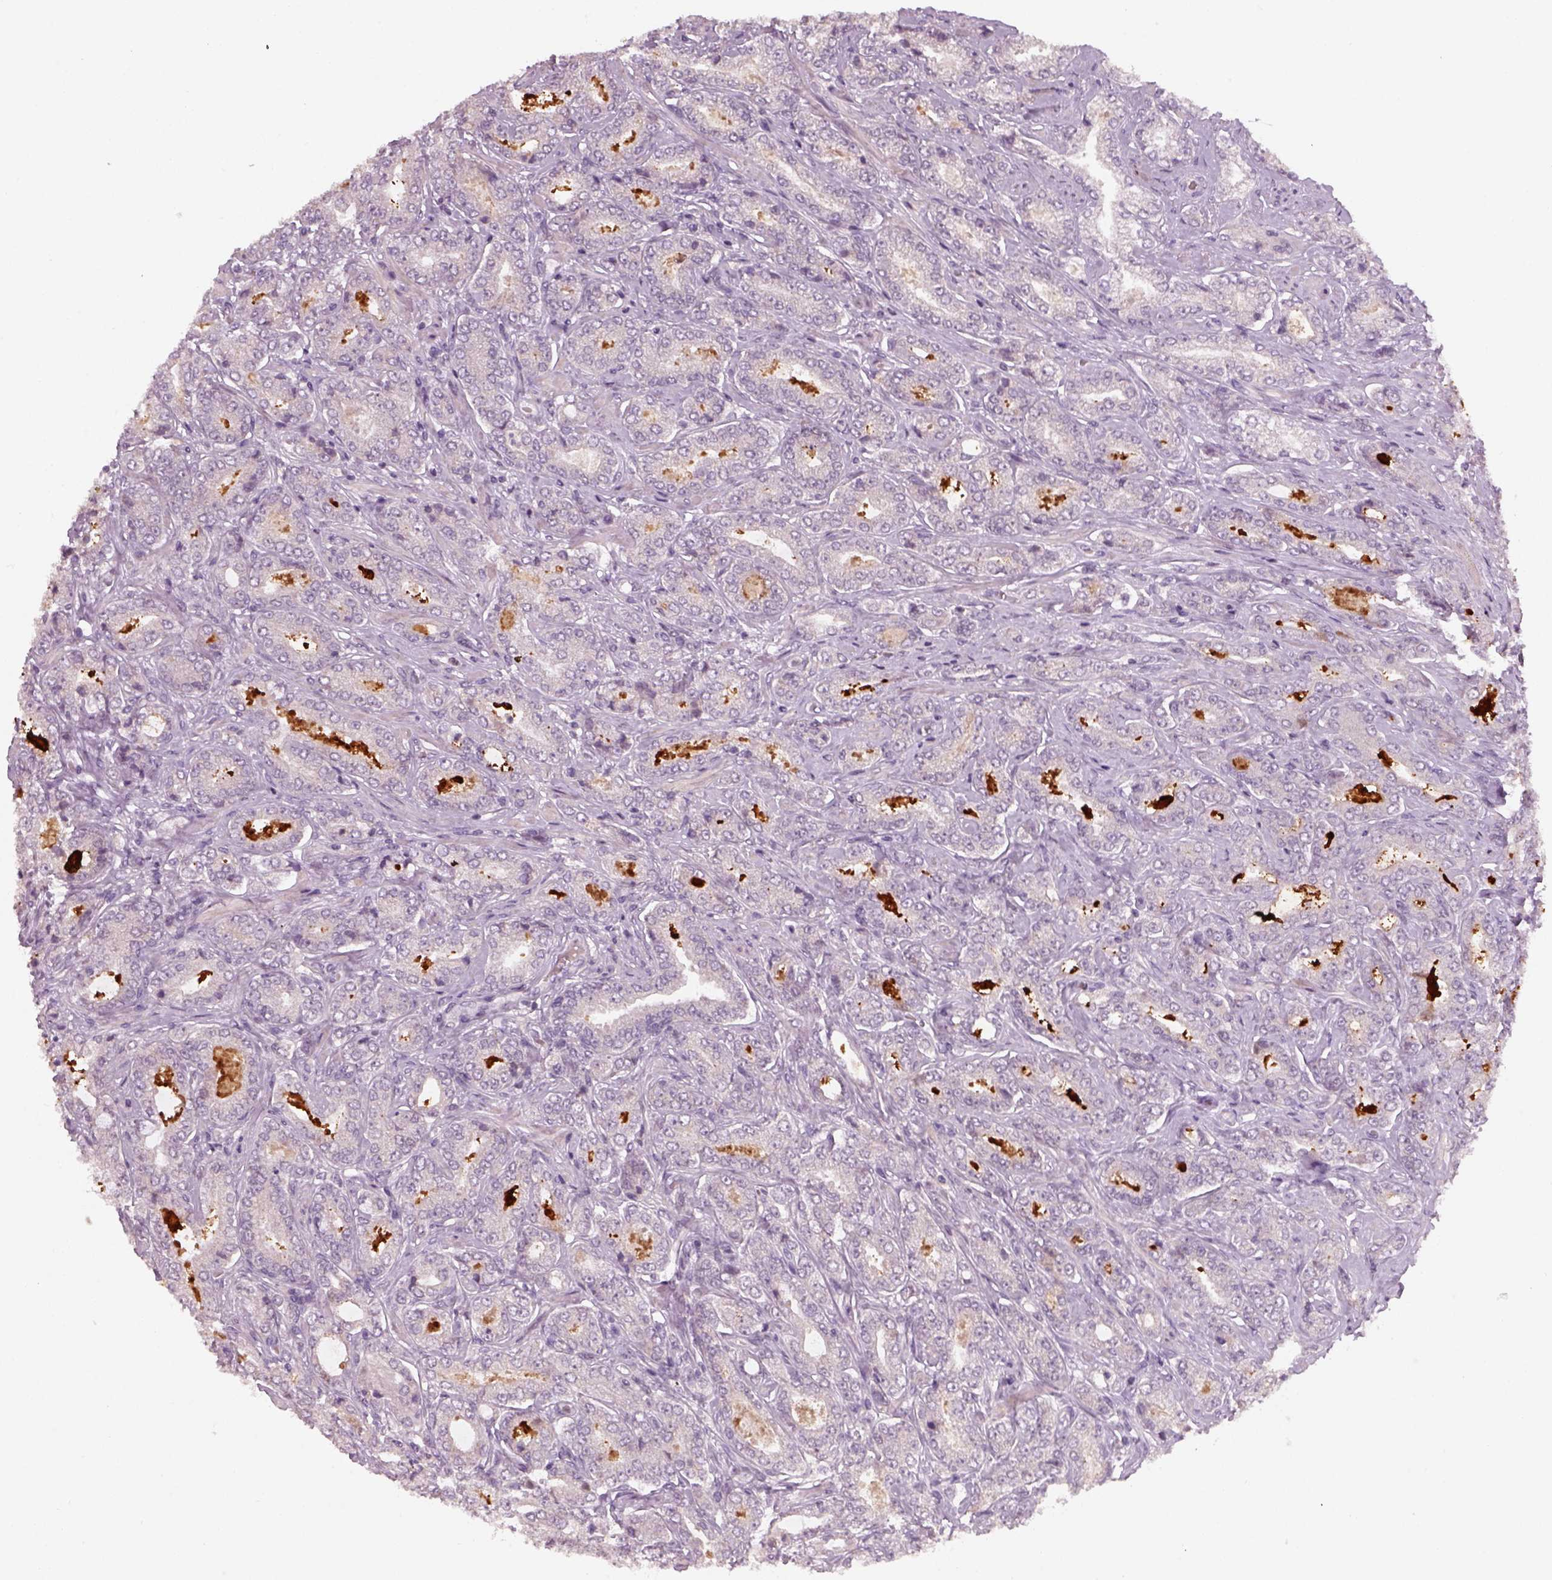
{"staining": {"intensity": "negative", "quantity": "none", "location": "none"}, "tissue": "prostate cancer", "cell_type": "Tumor cells", "image_type": "cancer", "snomed": [{"axis": "morphology", "description": "Adenocarcinoma, NOS"}, {"axis": "topography", "description": "Prostate"}], "caption": "High power microscopy histopathology image of an immunohistochemistry photomicrograph of prostate adenocarcinoma, revealing no significant expression in tumor cells. (DAB (3,3'-diaminobenzidine) immunohistochemistry (IHC) with hematoxylin counter stain).", "gene": "GDNF", "patient": {"sex": "male", "age": 64}}